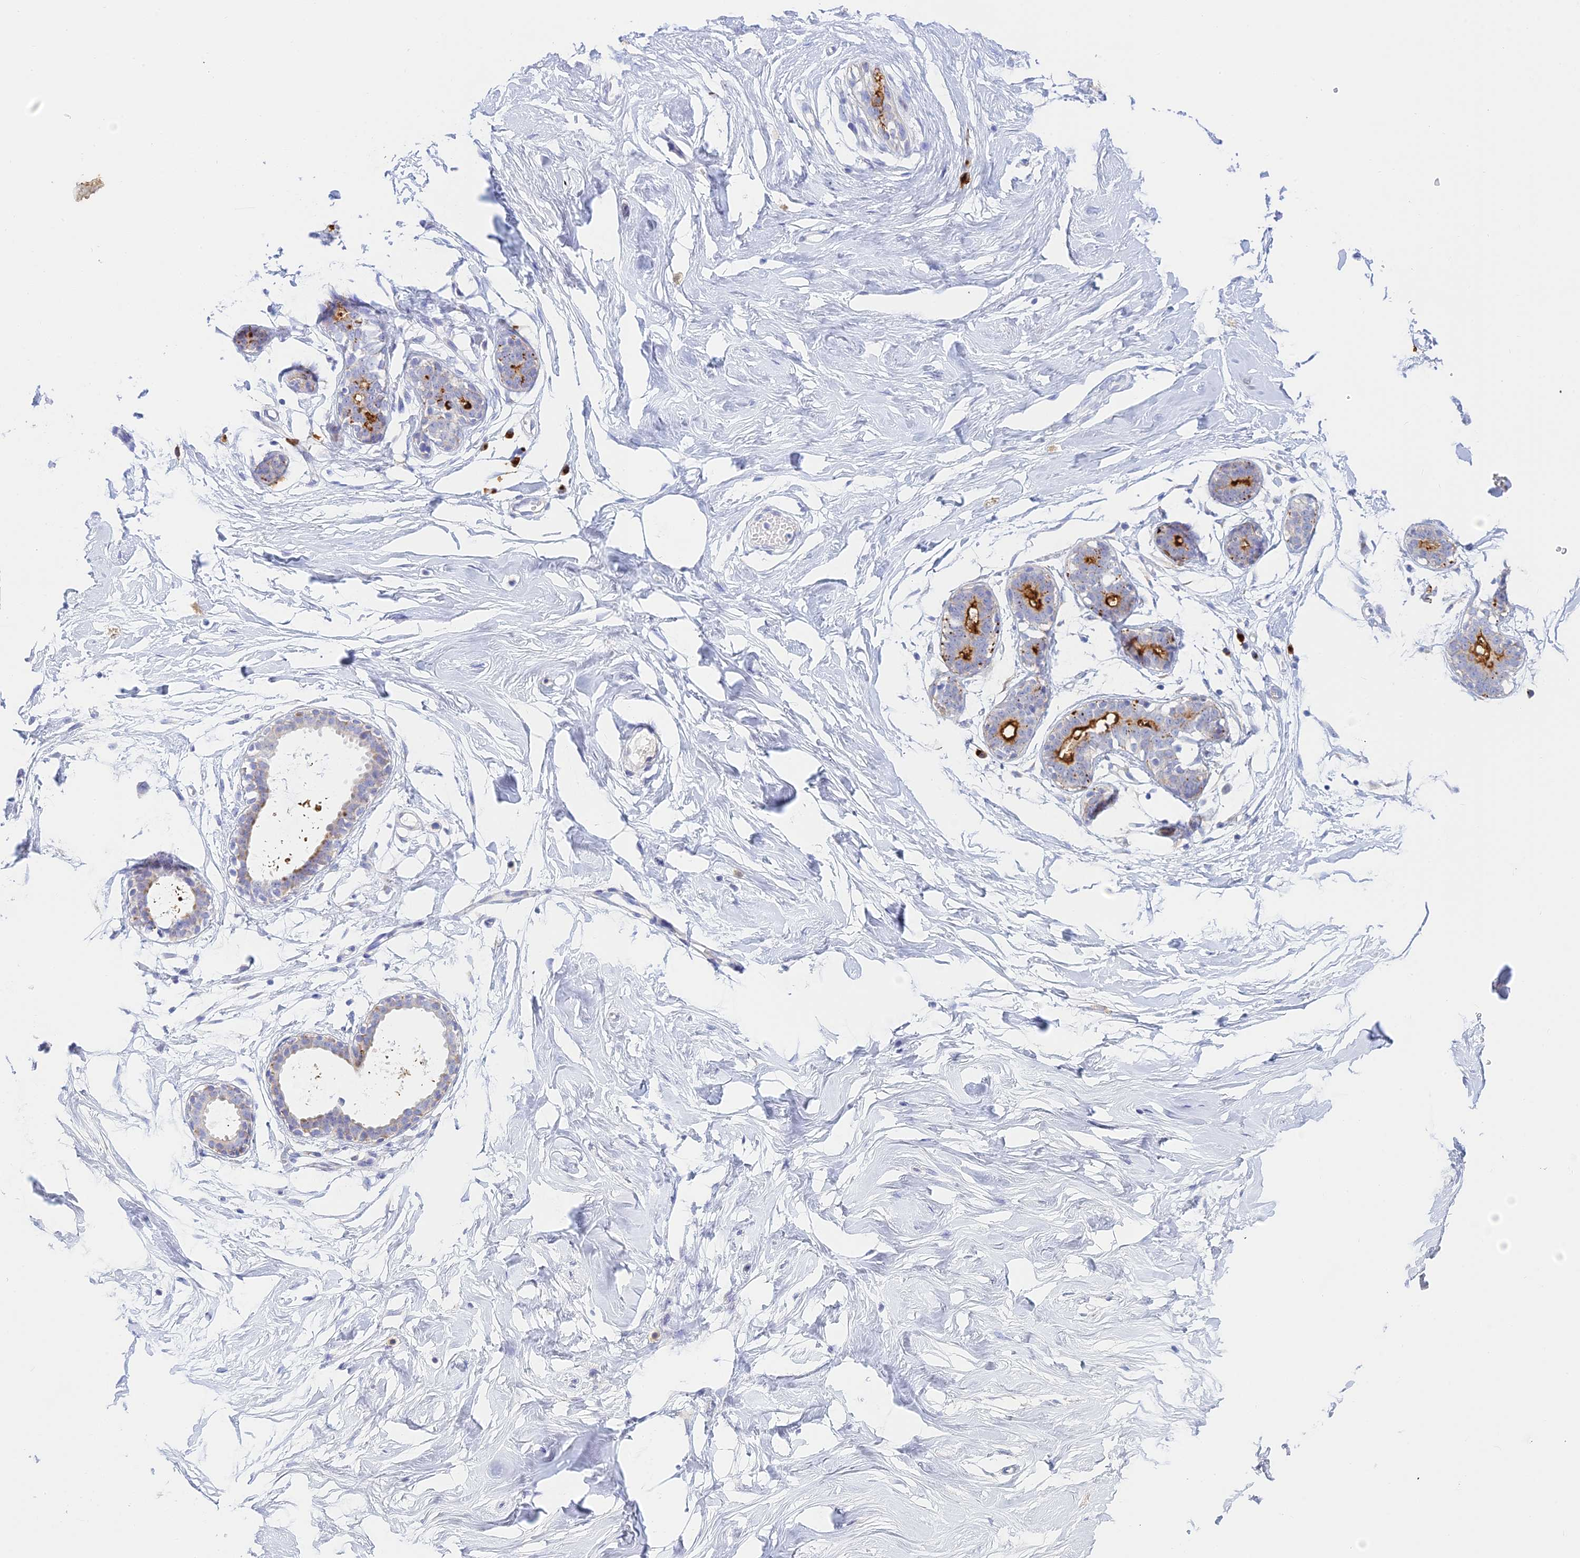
{"staining": {"intensity": "negative", "quantity": "none", "location": "none"}, "tissue": "breast", "cell_type": "Adipocytes", "image_type": "normal", "snomed": [{"axis": "morphology", "description": "Normal tissue, NOS"}, {"axis": "morphology", "description": "Adenoma, NOS"}, {"axis": "topography", "description": "Breast"}], "caption": "The immunohistochemistry (IHC) photomicrograph has no significant expression in adipocytes of breast. (DAB IHC with hematoxylin counter stain).", "gene": "CEP152", "patient": {"sex": "female", "age": 23}}